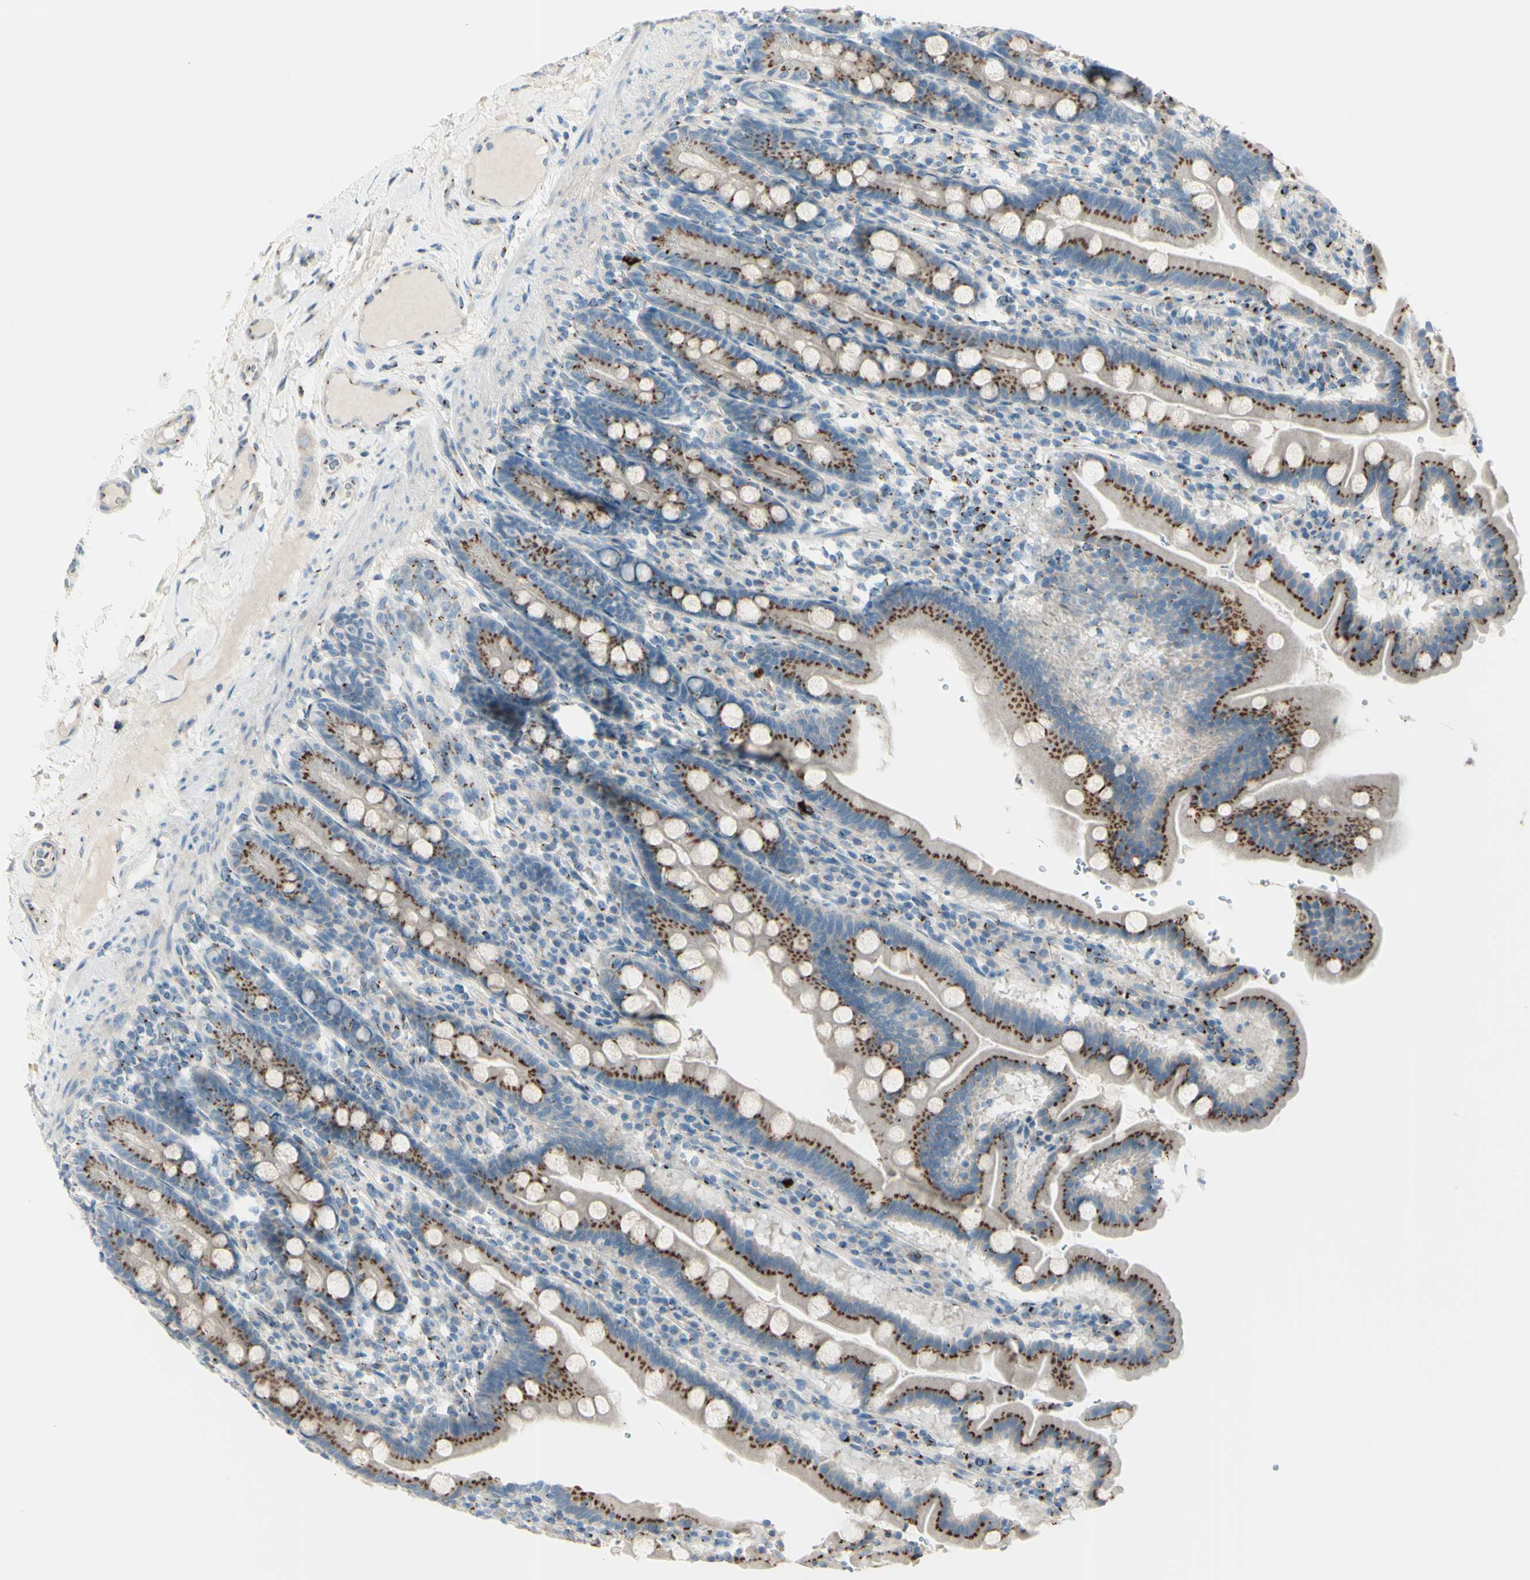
{"staining": {"intensity": "strong", "quantity": ">75%", "location": "cytoplasmic/membranous"}, "tissue": "duodenum", "cell_type": "Glandular cells", "image_type": "normal", "snomed": [{"axis": "morphology", "description": "Normal tissue, NOS"}, {"axis": "topography", "description": "Duodenum"}], "caption": "Duodenum stained for a protein displays strong cytoplasmic/membranous positivity in glandular cells. (DAB = brown stain, brightfield microscopy at high magnification).", "gene": "B4GALT1", "patient": {"sex": "male", "age": 50}}